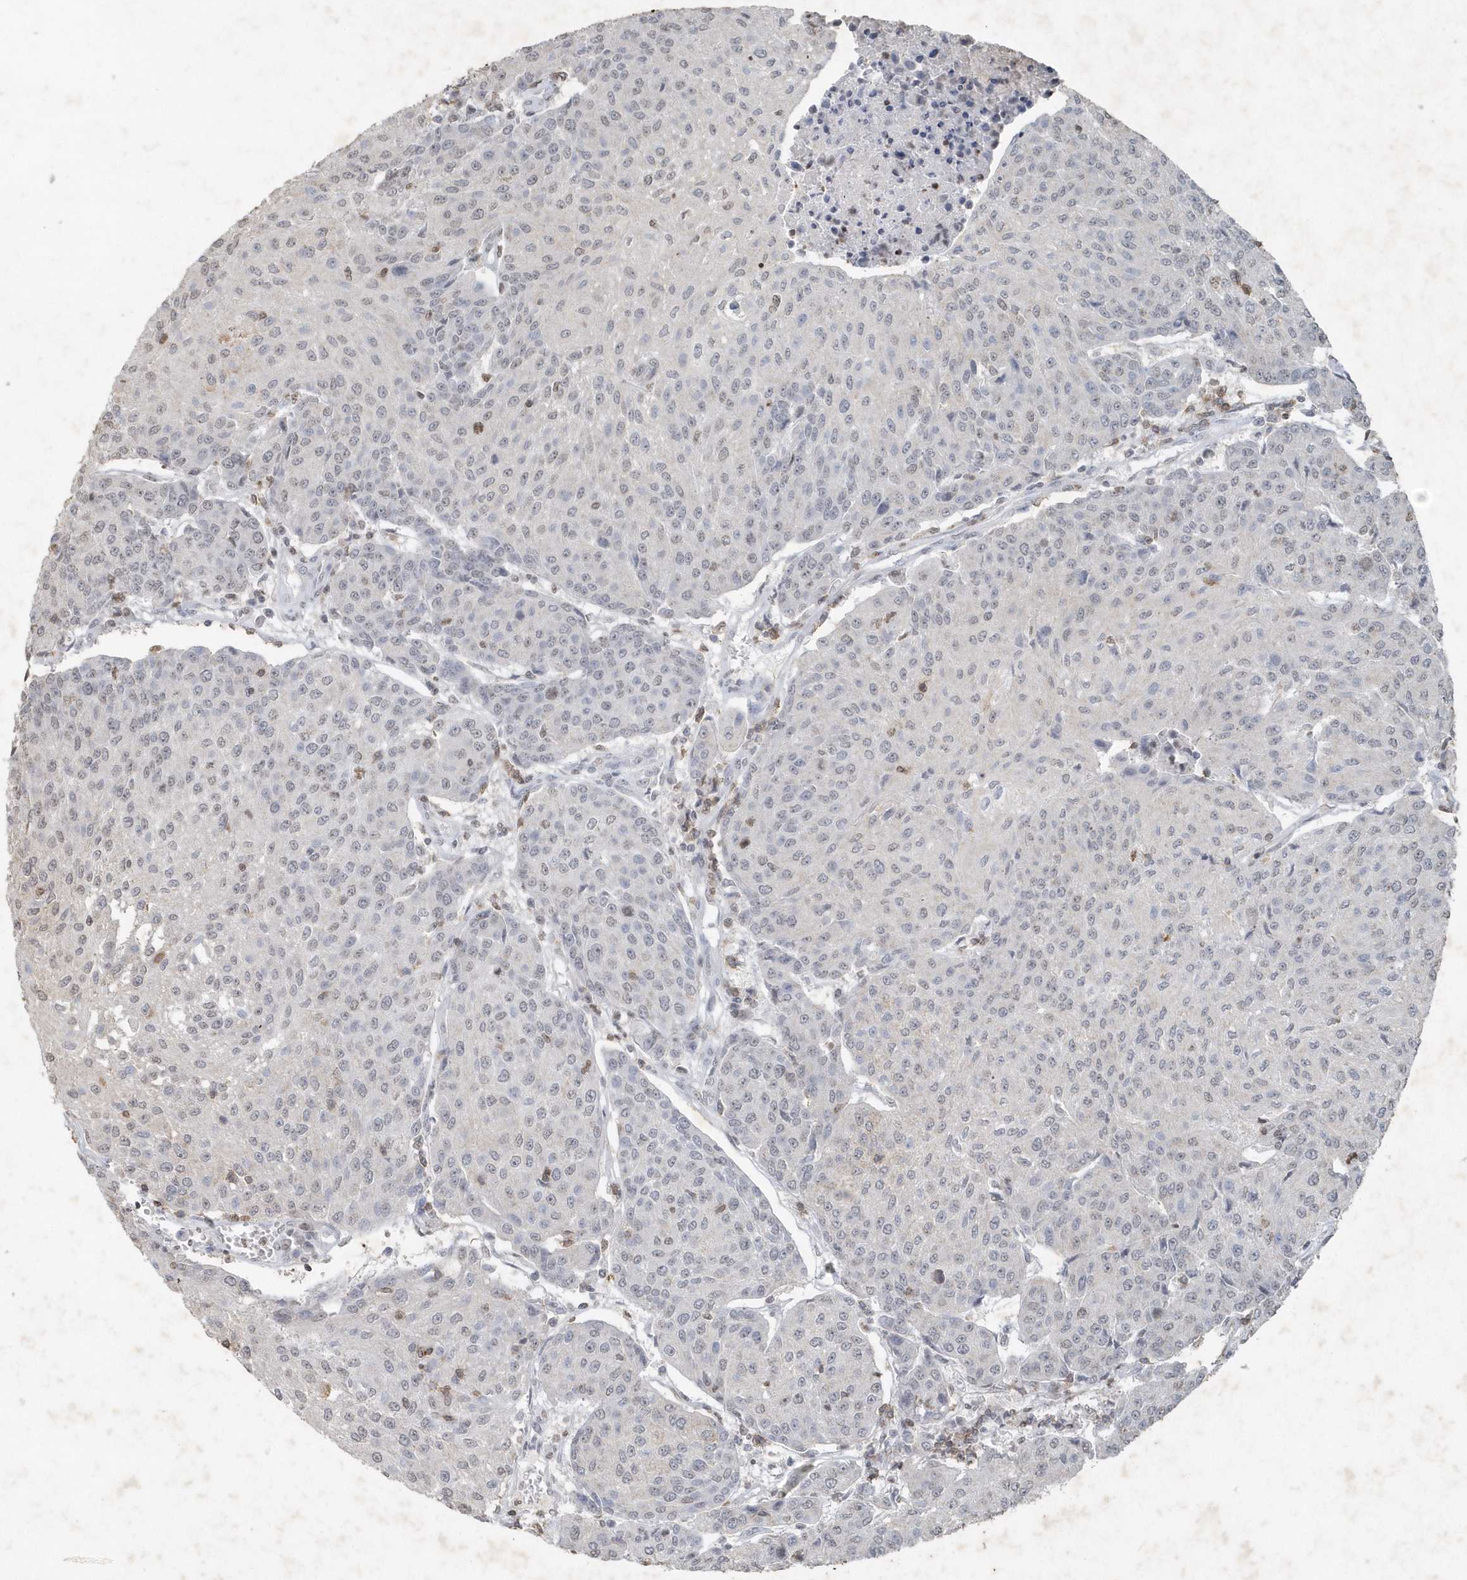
{"staining": {"intensity": "negative", "quantity": "none", "location": "none"}, "tissue": "urothelial cancer", "cell_type": "Tumor cells", "image_type": "cancer", "snomed": [{"axis": "morphology", "description": "Urothelial carcinoma, High grade"}, {"axis": "topography", "description": "Urinary bladder"}], "caption": "IHC micrograph of human high-grade urothelial carcinoma stained for a protein (brown), which reveals no positivity in tumor cells. The staining was performed using DAB (3,3'-diaminobenzidine) to visualize the protein expression in brown, while the nuclei were stained in blue with hematoxylin (Magnification: 20x).", "gene": "PDCD1", "patient": {"sex": "female", "age": 85}}